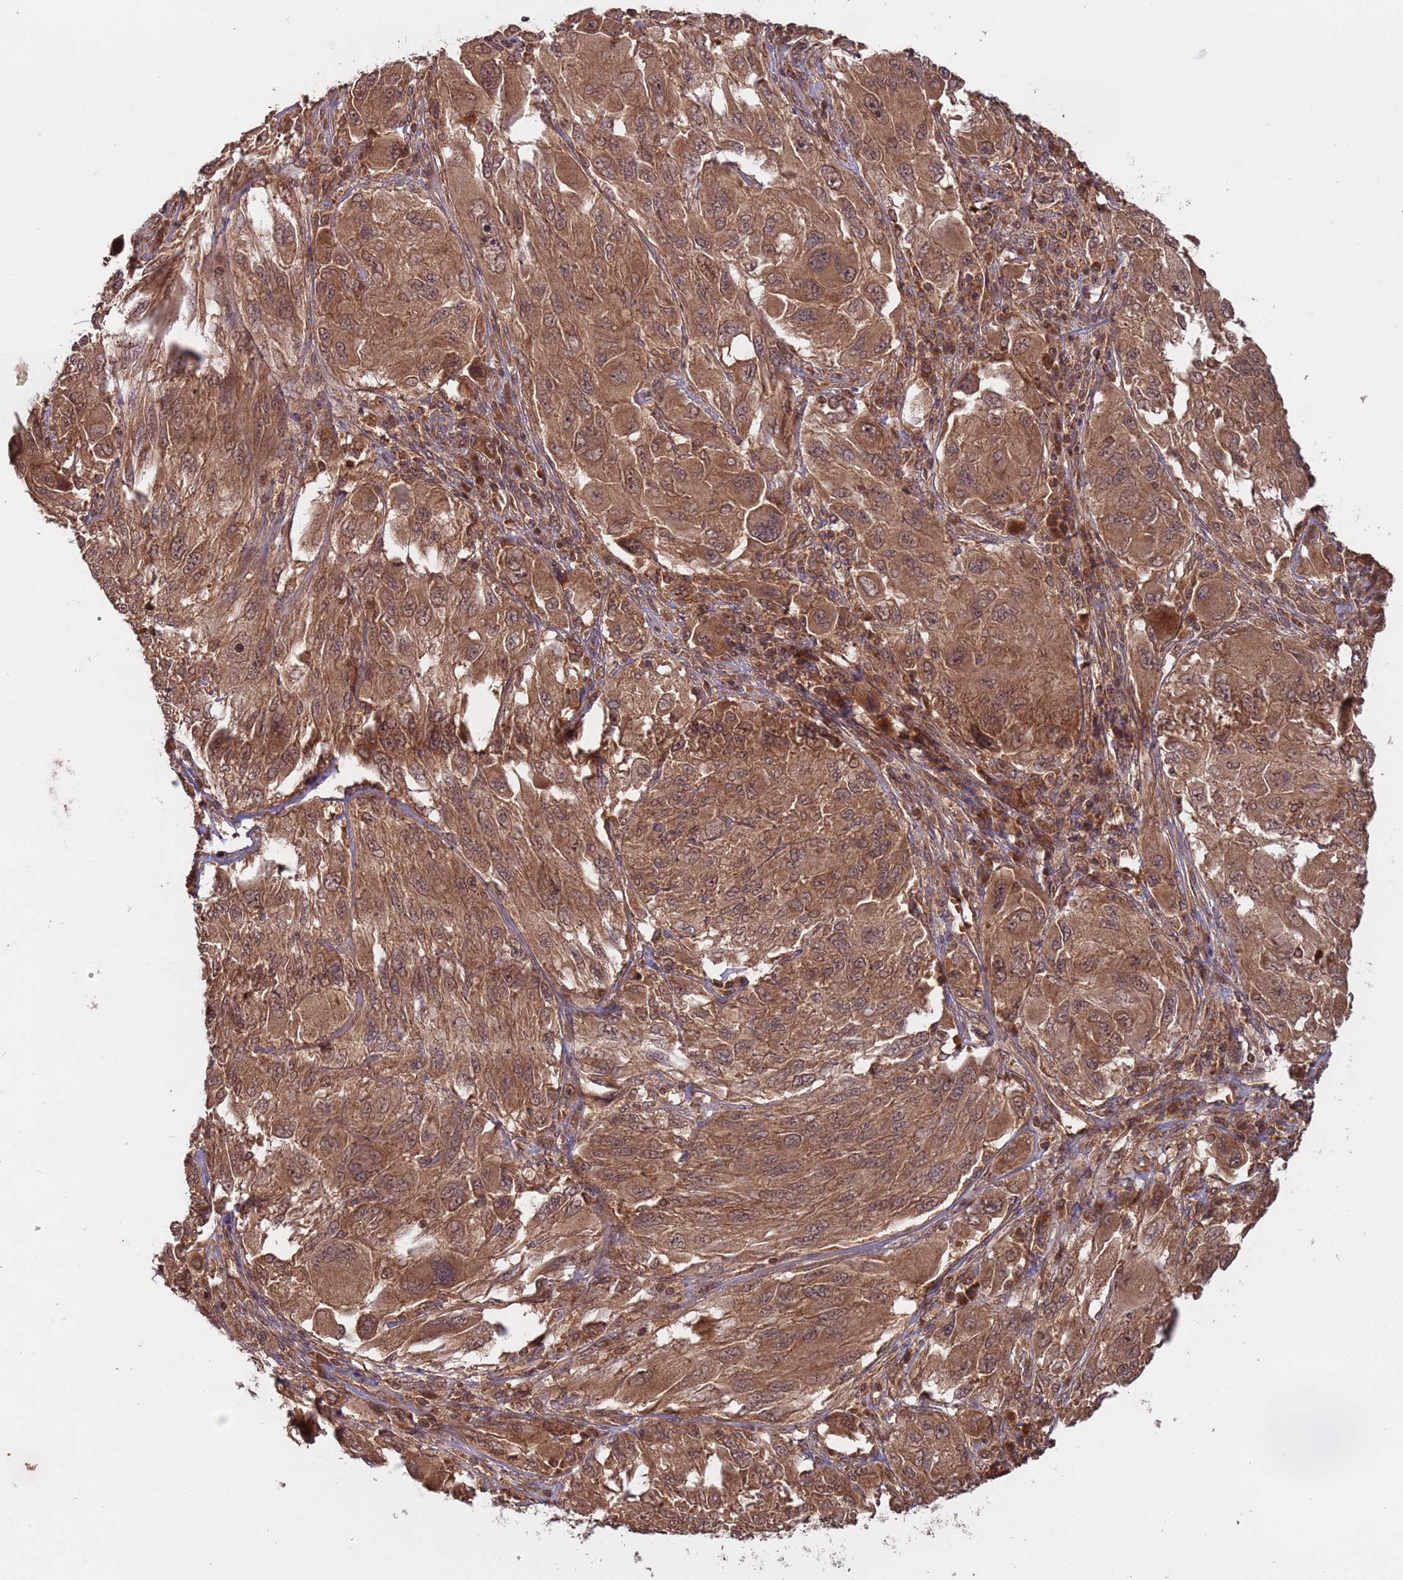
{"staining": {"intensity": "moderate", "quantity": ">75%", "location": "cytoplasmic/membranous,nuclear"}, "tissue": "melanoma", "cell_type": "Tumor cells", "image_type": "cancer", "snomed": [{"axis": "morphology", "description": "Malignant melanoma, NOS"}, {"axis": "topography", "description": "Skin"}], "caption": "About >75% of tumor cells in melanoma demonstrate moderate cytoplasmic/membranous and nuclear protein staining as visualized by brown immunohistochemical staining.", "gene": "ERI1", "patient": {"sex": "female", "age": 91}}